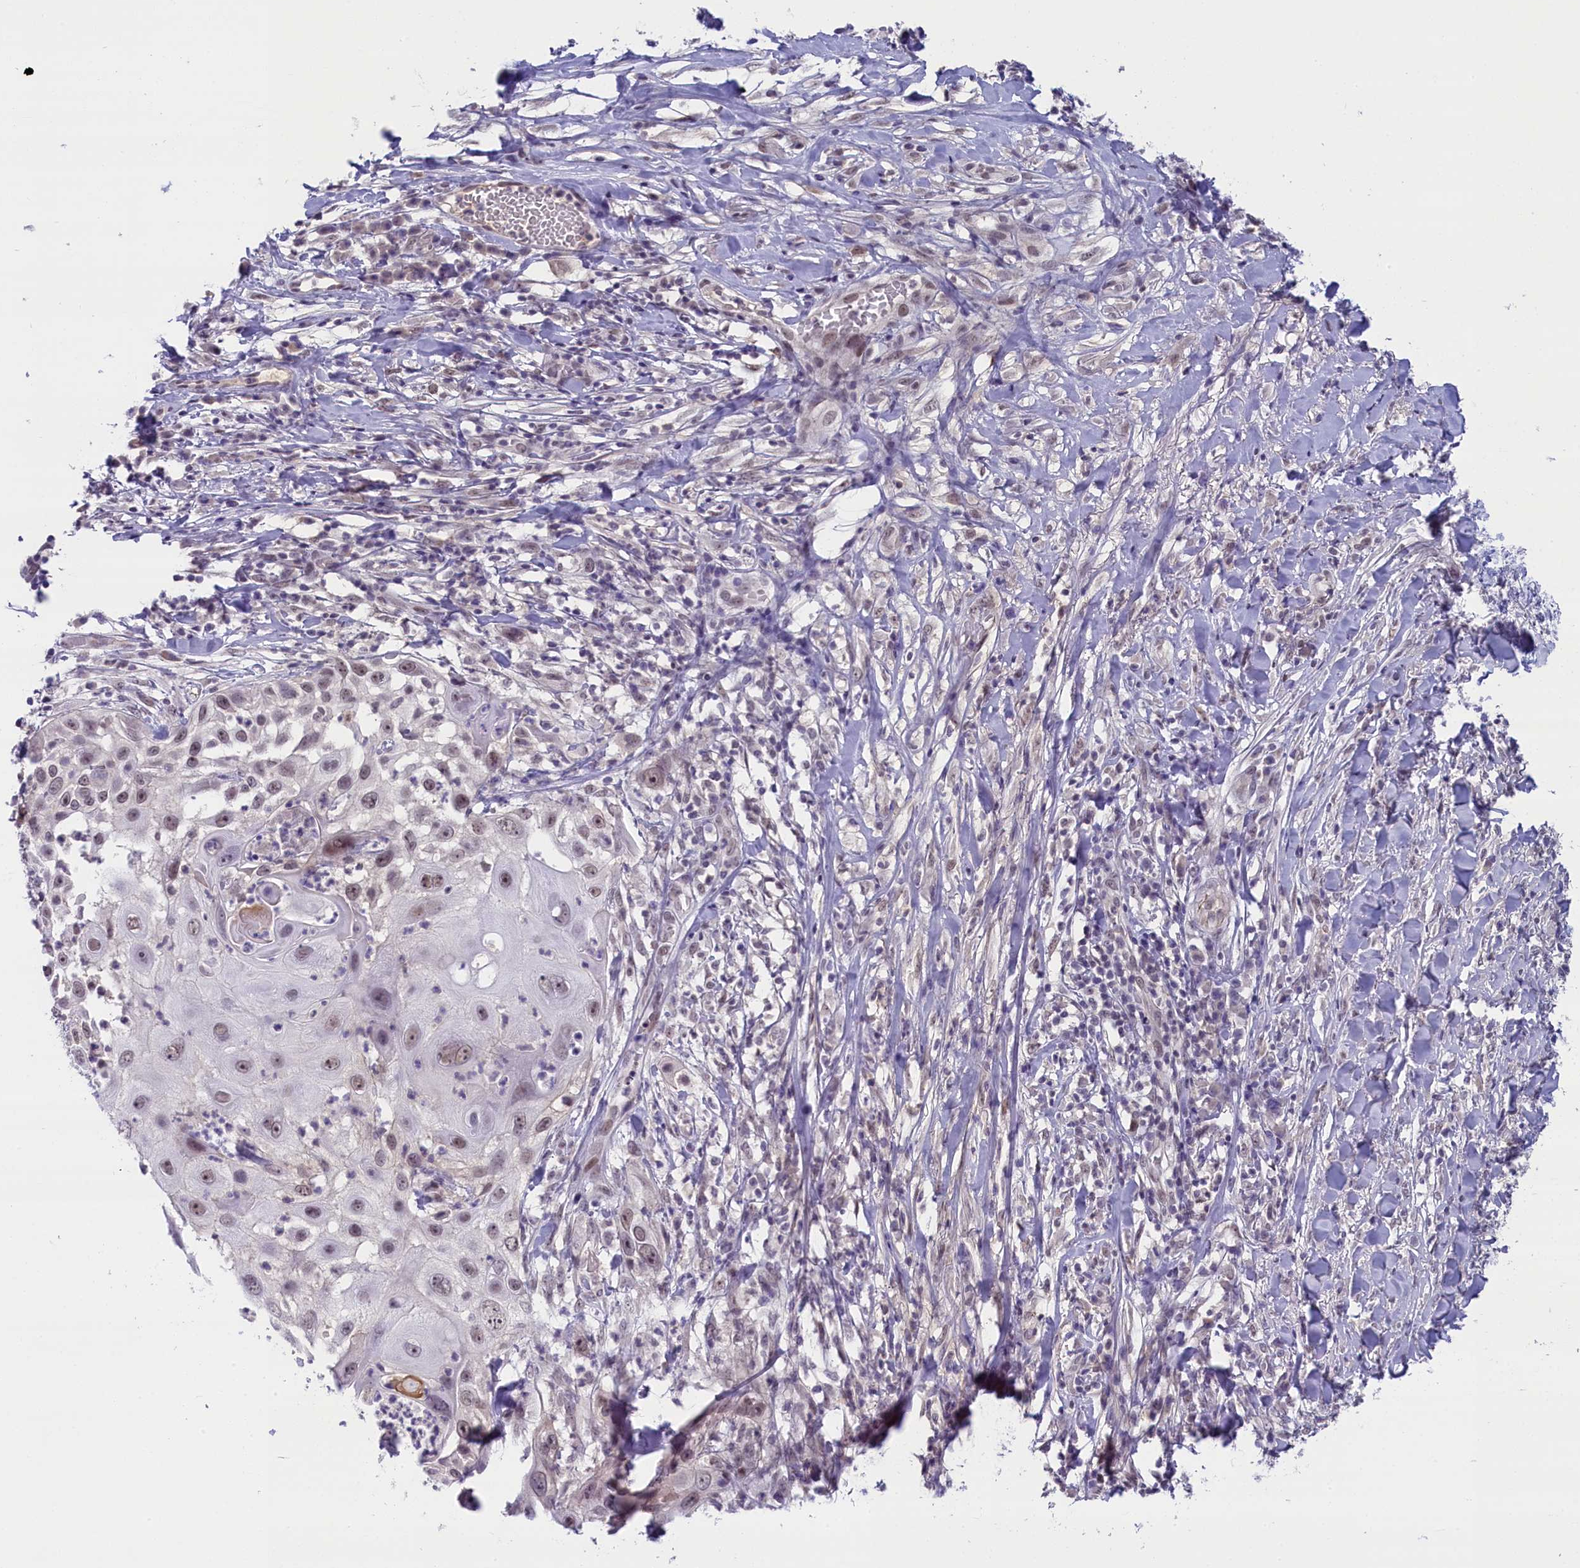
{"staining": {"intensity": "weak", "quantity": "25%-75%", "location": "nuclear"}, "tissue": "skin cancer", "cell_type": "Tumor cells", "image_type": "cancer", "snomed": [{"axis": "morphology", "description": "Squamous cell carcinoma, NOS"}, {"axis": "topography", "description": "Skin"}], "caption": "DAB (3,3'-diaminobenzidine) immunohistochemical staining of human squamous cell carcinoma (skin) demonstrates weak nuclear protein expression in approximately 25%-75% of tumor cells.", "gene": "CRAMP1", "patient": {"sex": "female", "age": 44}}